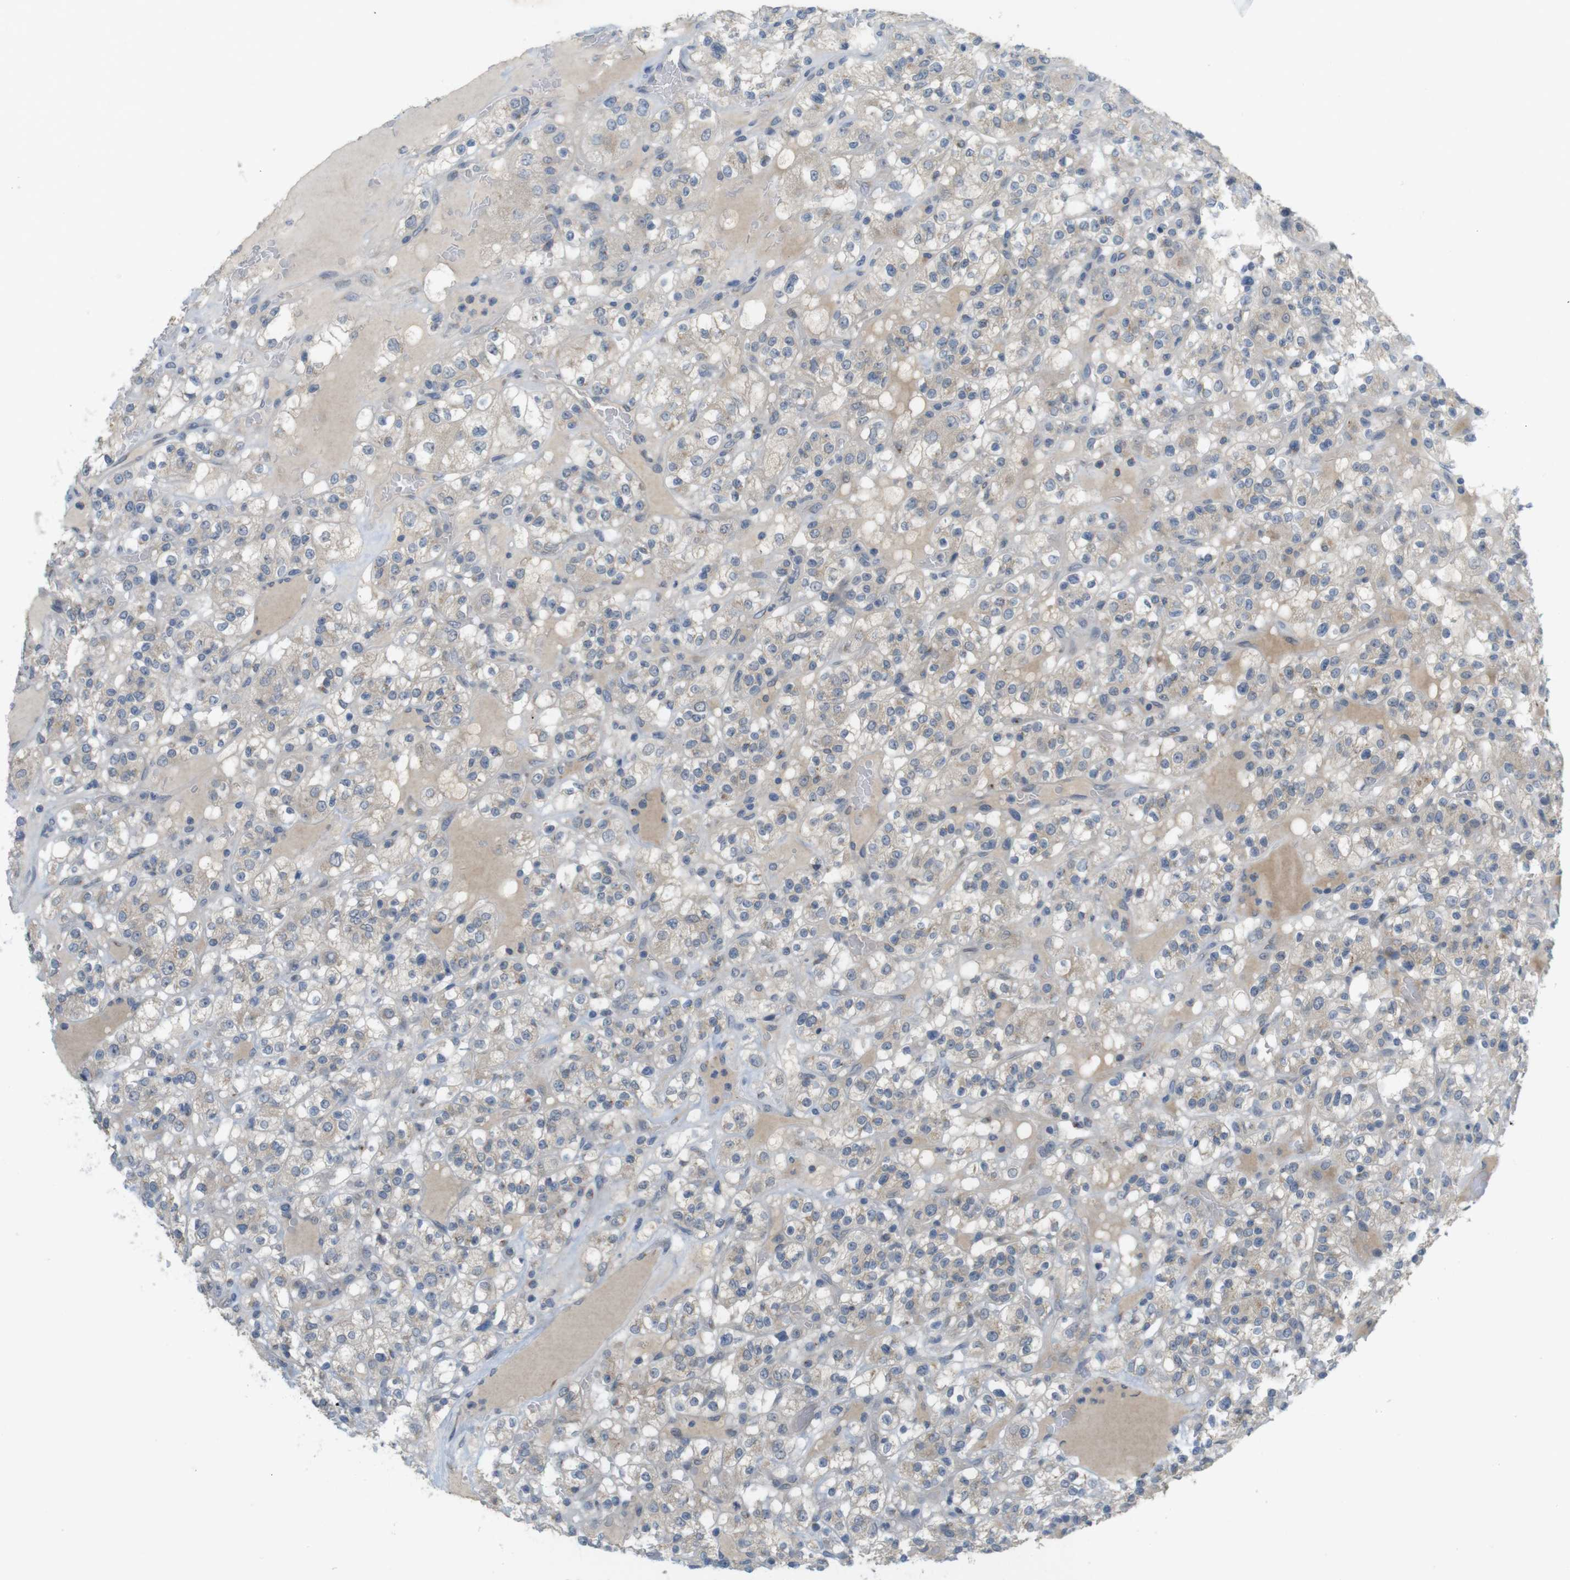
{"staining": {"intensity": "weak", "quantity": "25%-75%", "location": "cytoplasmic/membranous"}, "tissue": "renal cancer", "cell_type": "Tumor cells", "image_type": "cancer", "snomed": [{"axis": "morphology", "description": "Normal tissue, NOS"}, {"axis": "morphology", "description": "Adenocarcinoma, NOS"}, {"axis": "topography", "description": "Kidney"}], "caption": "This micrograph reveals immunohistochemistry (IHC) staining of renal adenocarcinoma, with low weak cytoplasmic/membranous positivity in about 25%-75% of tumor cells.", "gene": "YIPF3", "patient": {"sex": "female", "age": 72}}